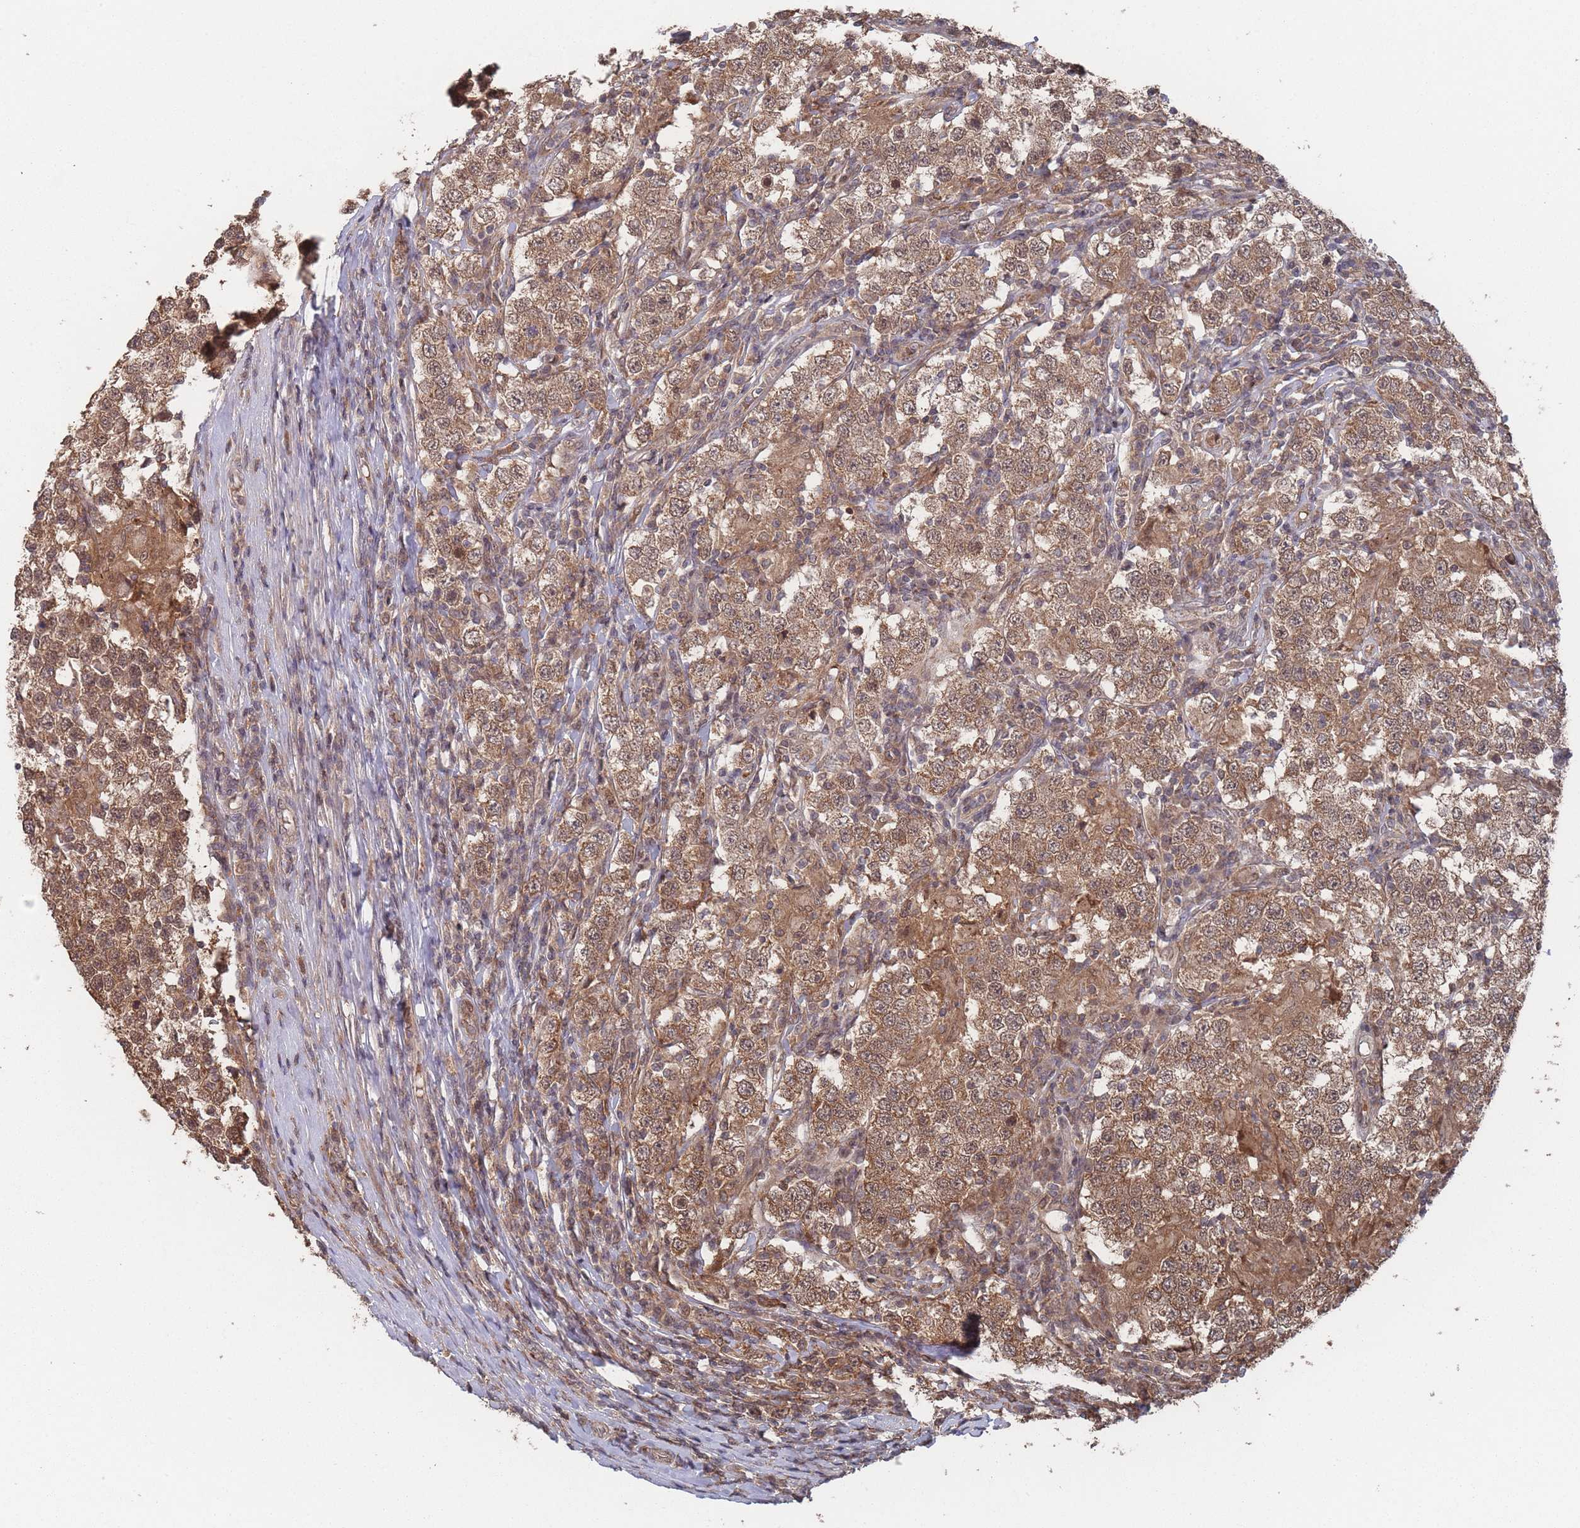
{"staining": {"intensity": "moderate", "quantity": ">75%", "location": "cytoplasmic/membranous"}, "tissue": "testis cancer", "cell_type": "Tumor cells", "image_type": "cancer", "snomed": [{"axis": "morphology", "description": "Seminoma, NOS"}, {"axis": "morphology", "description": "Carcinoma, Embryonal, NOS"}, {"axis": "topography", "description": "Testis"}], "caption": "A brown stain shows moderate cytoplasmic/membranous positivity of a protein in testis seminoma tumor cells.", "gene": "SF3B1", "patient": {"sex": "male", "age": 41}}